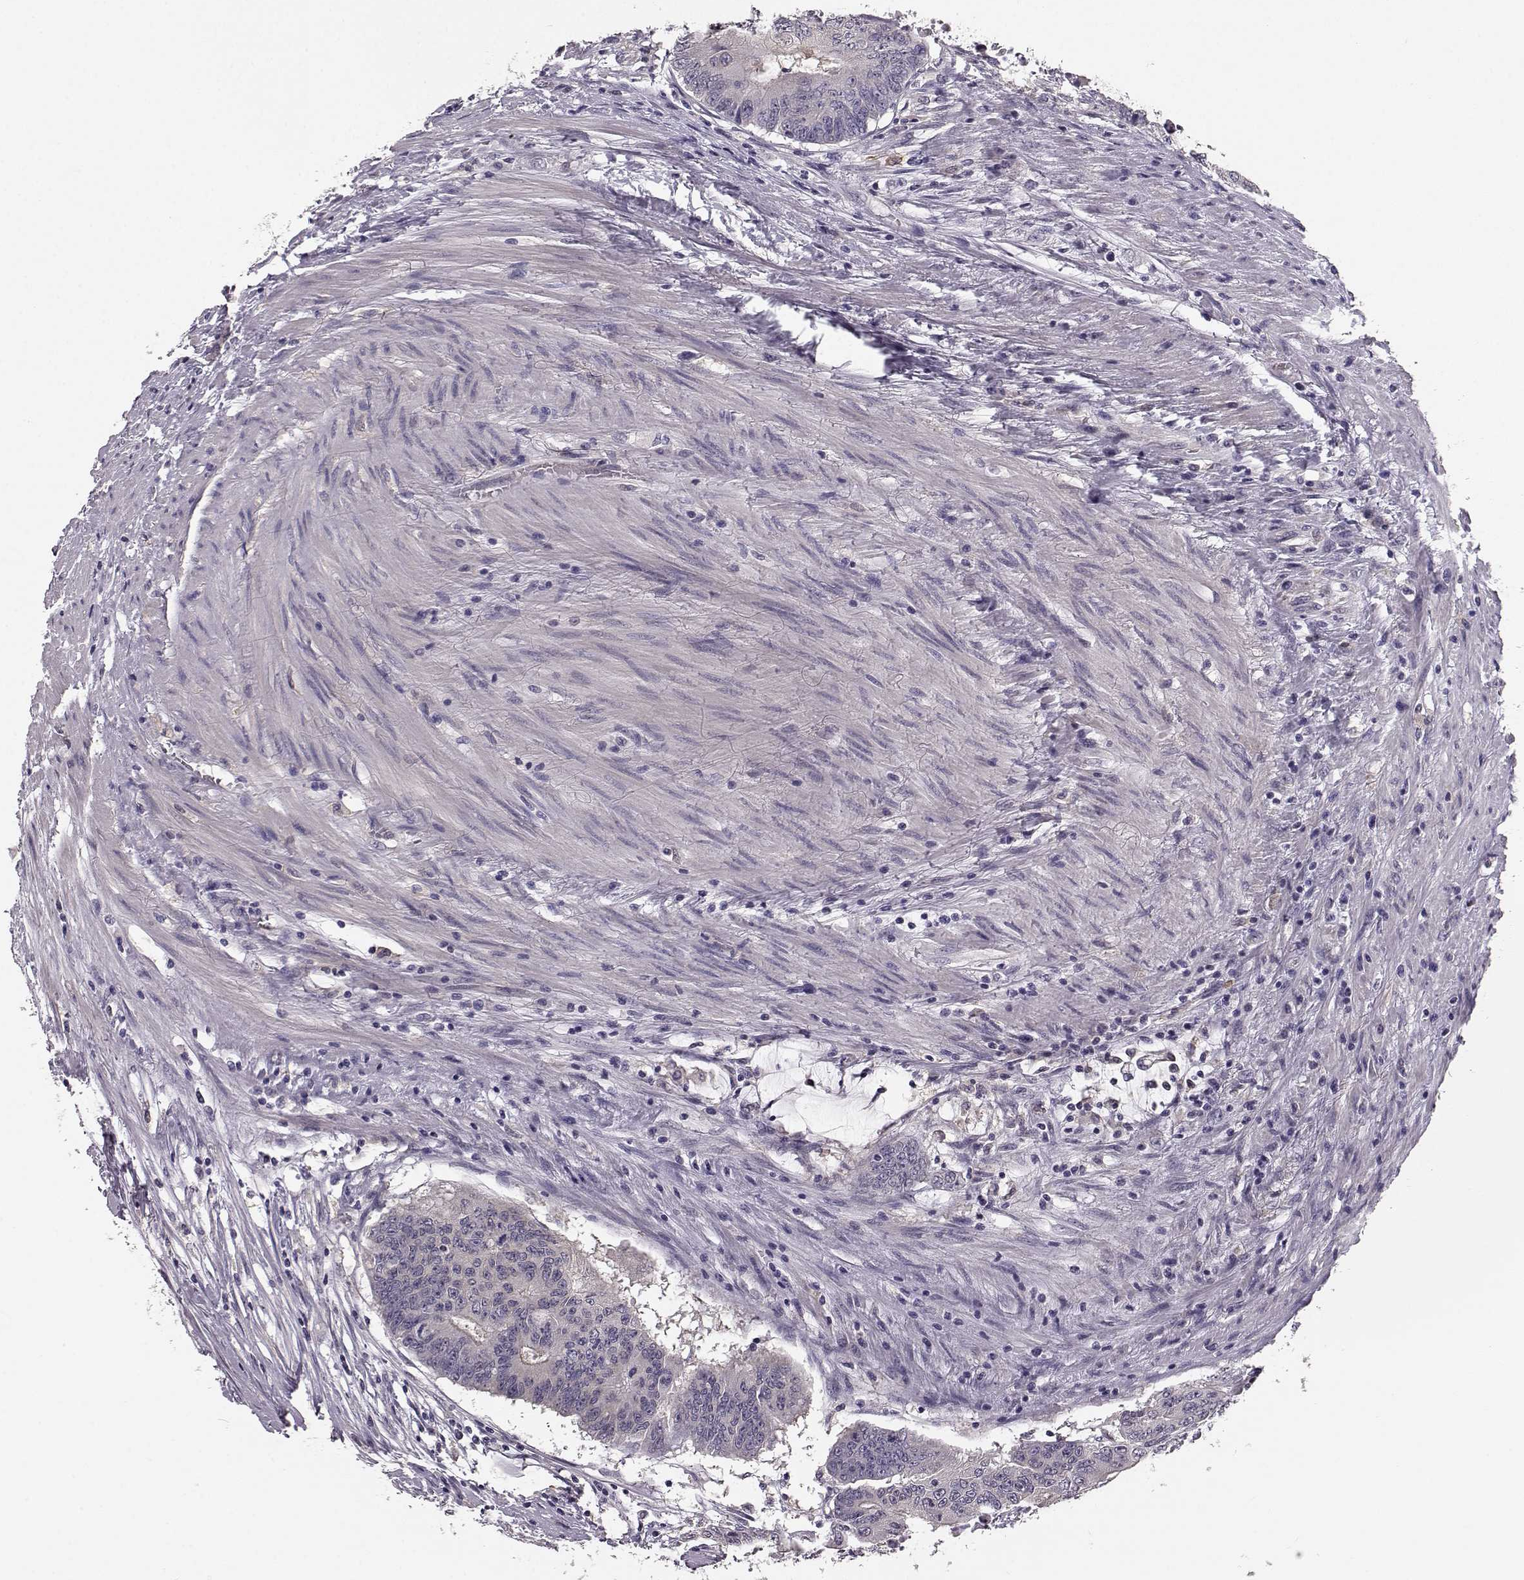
{"staining": {"intensity": "negative", "quantity": "none", "location": "none"}, "tissue": "colorectal cancer", "cell_type": "Tumor cells", "image_type": "cancer", "snomed": [{"axis": "morphology", "description": "Adenocarcinoma, NOS"}, {"axis": "topography", "description": "Rectum"}], "caption": "Immunohistochemistry (IHC) of colorectal adenocarcinoma exhibits no expression in tumor cells.", "gene": "GPR50", "patient": {"sex": "male", "age": 59}}